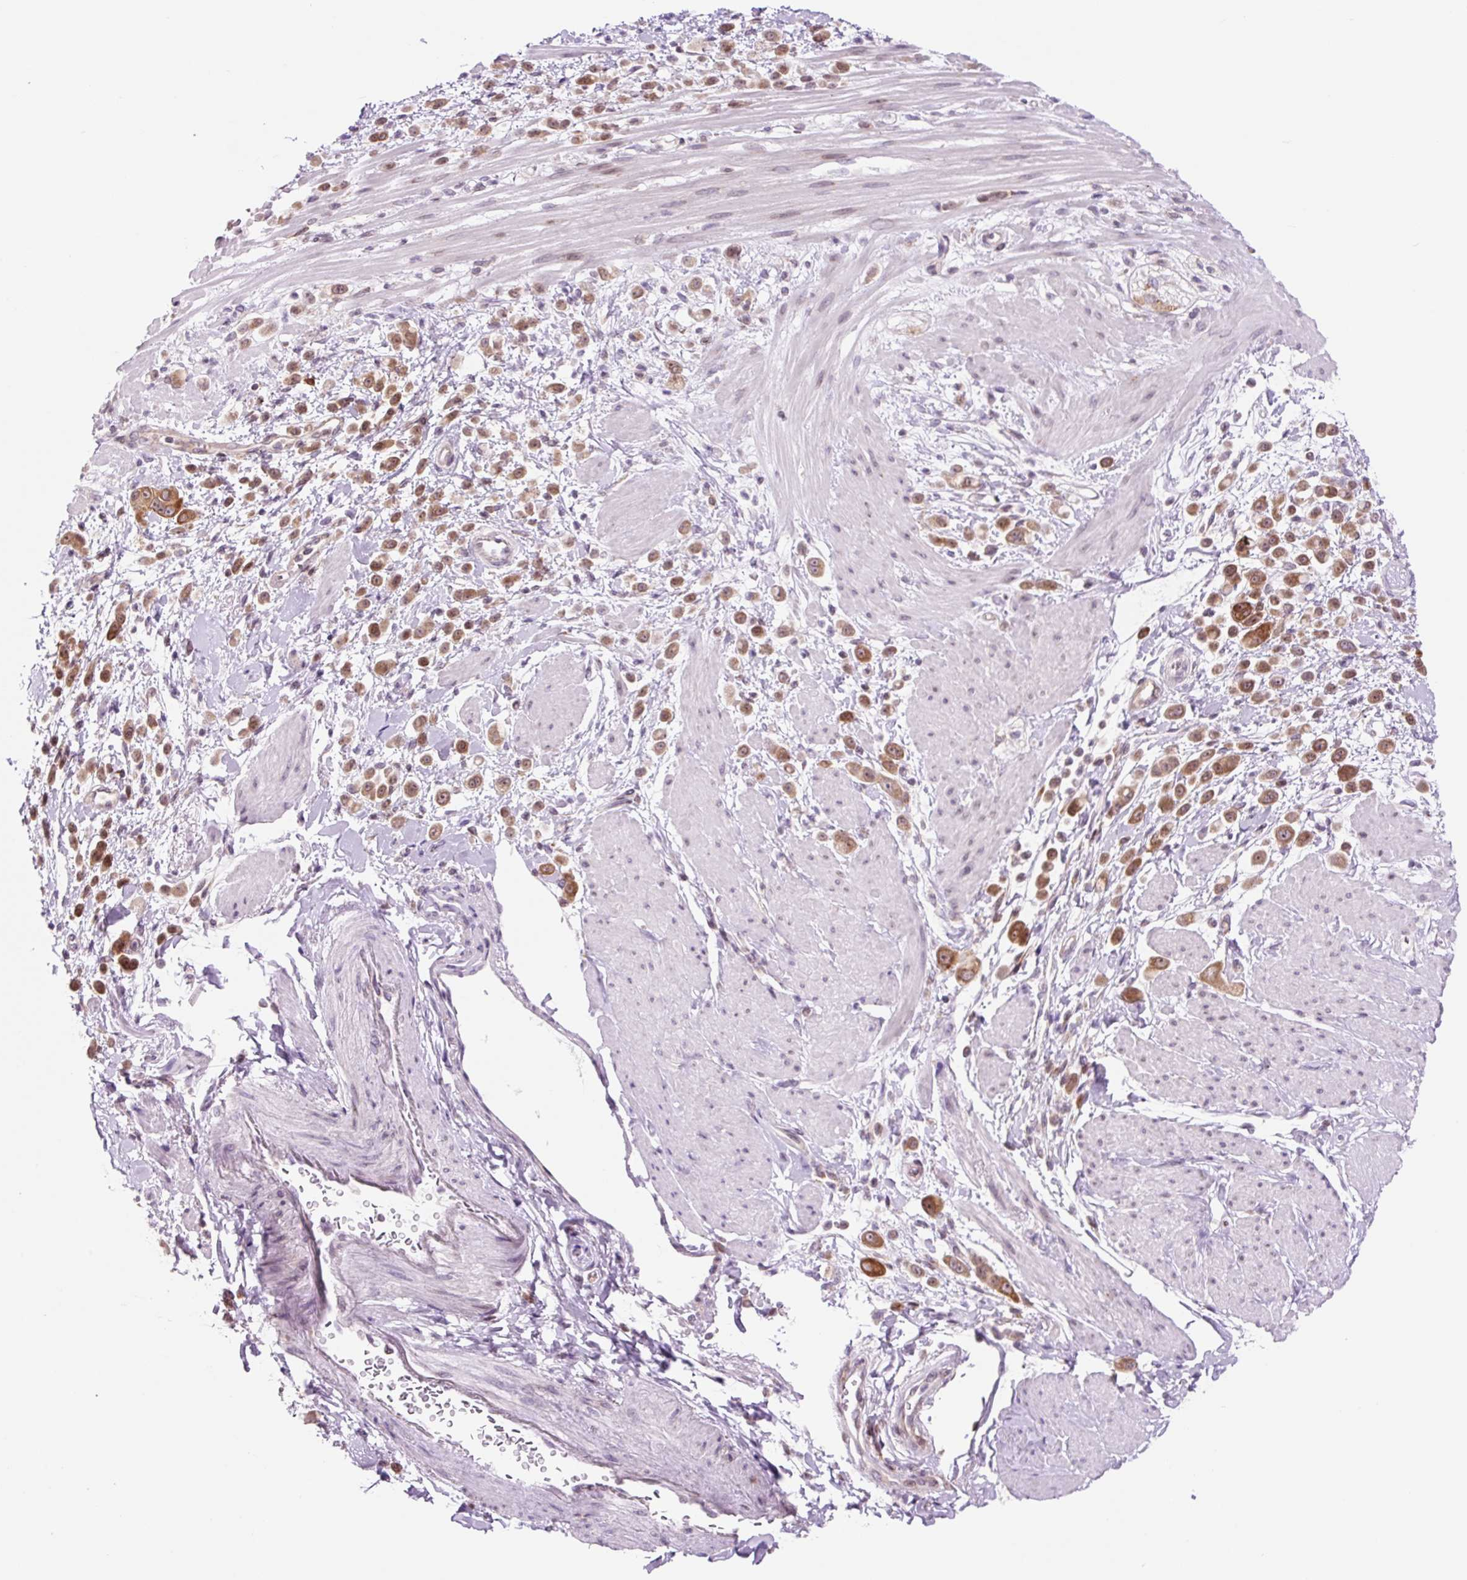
{"staining": {"intensity": "moderate", "quantity": ">75%", "location": "cytoplasmic/membranous"}, "tissue": "pancreatic cancer", "cell_type": "Tumor cells", "image_type": "cancer", "snomed": [{"axis": "morphology", "description": "Normal tissue, NOS"}, {"axis": "morphology", "description": "Adenocarcinoma, NOS"}, {"axis": "topography", "description": "Pancreas"}], "caption": "Immunohistochemical staining of human pancreatic adenocarcinoma exhibits moderate cytoplasmic/membranous protein expression in approximately >75% of tumor cells. Ihc stains the protein in brown and the nuclei are stained blue.", "gene": "RPL41", "patient": {"sex": "female", "age": 64}}